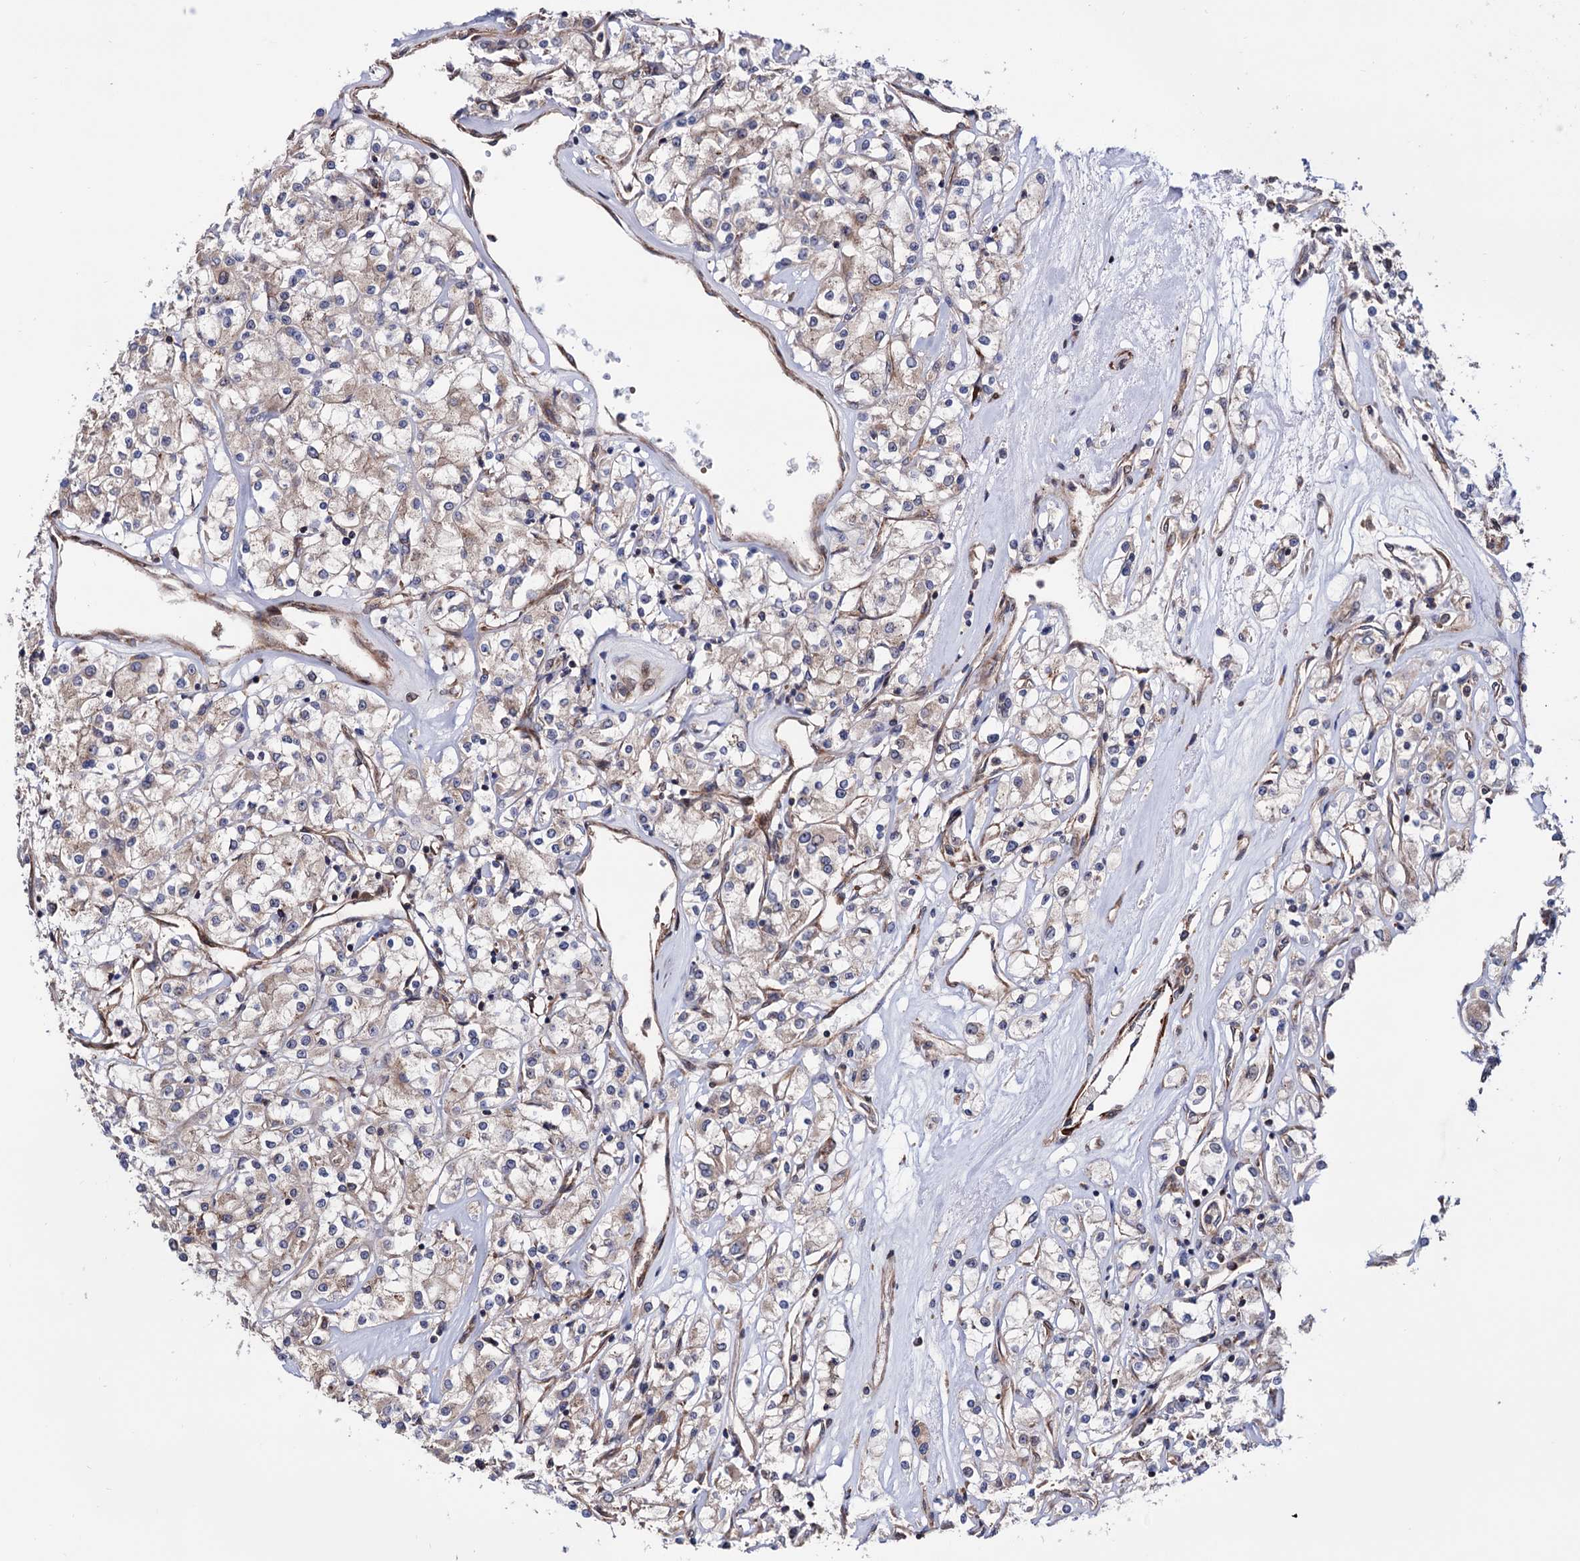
{"staining": {"intensity": "weak", "quantity": "<25%", "location": "cytoplasmic/membranous"}, "tissue": "renal cancer", "cell_type": "Tumor cells", "image_type": "cancer", "snomed": [{"axis": "morphology", "description": "Adenocarcinoma, NOS"}, {"axis": "topography", "description": "Kidney"}], "caption": "Immunohistochemistry (IHC) of adenocarcinoma (renal) displays no expression in tumor cells.", "gene": "FERMT2", "patient": {"sex": "female", "age": 59}}